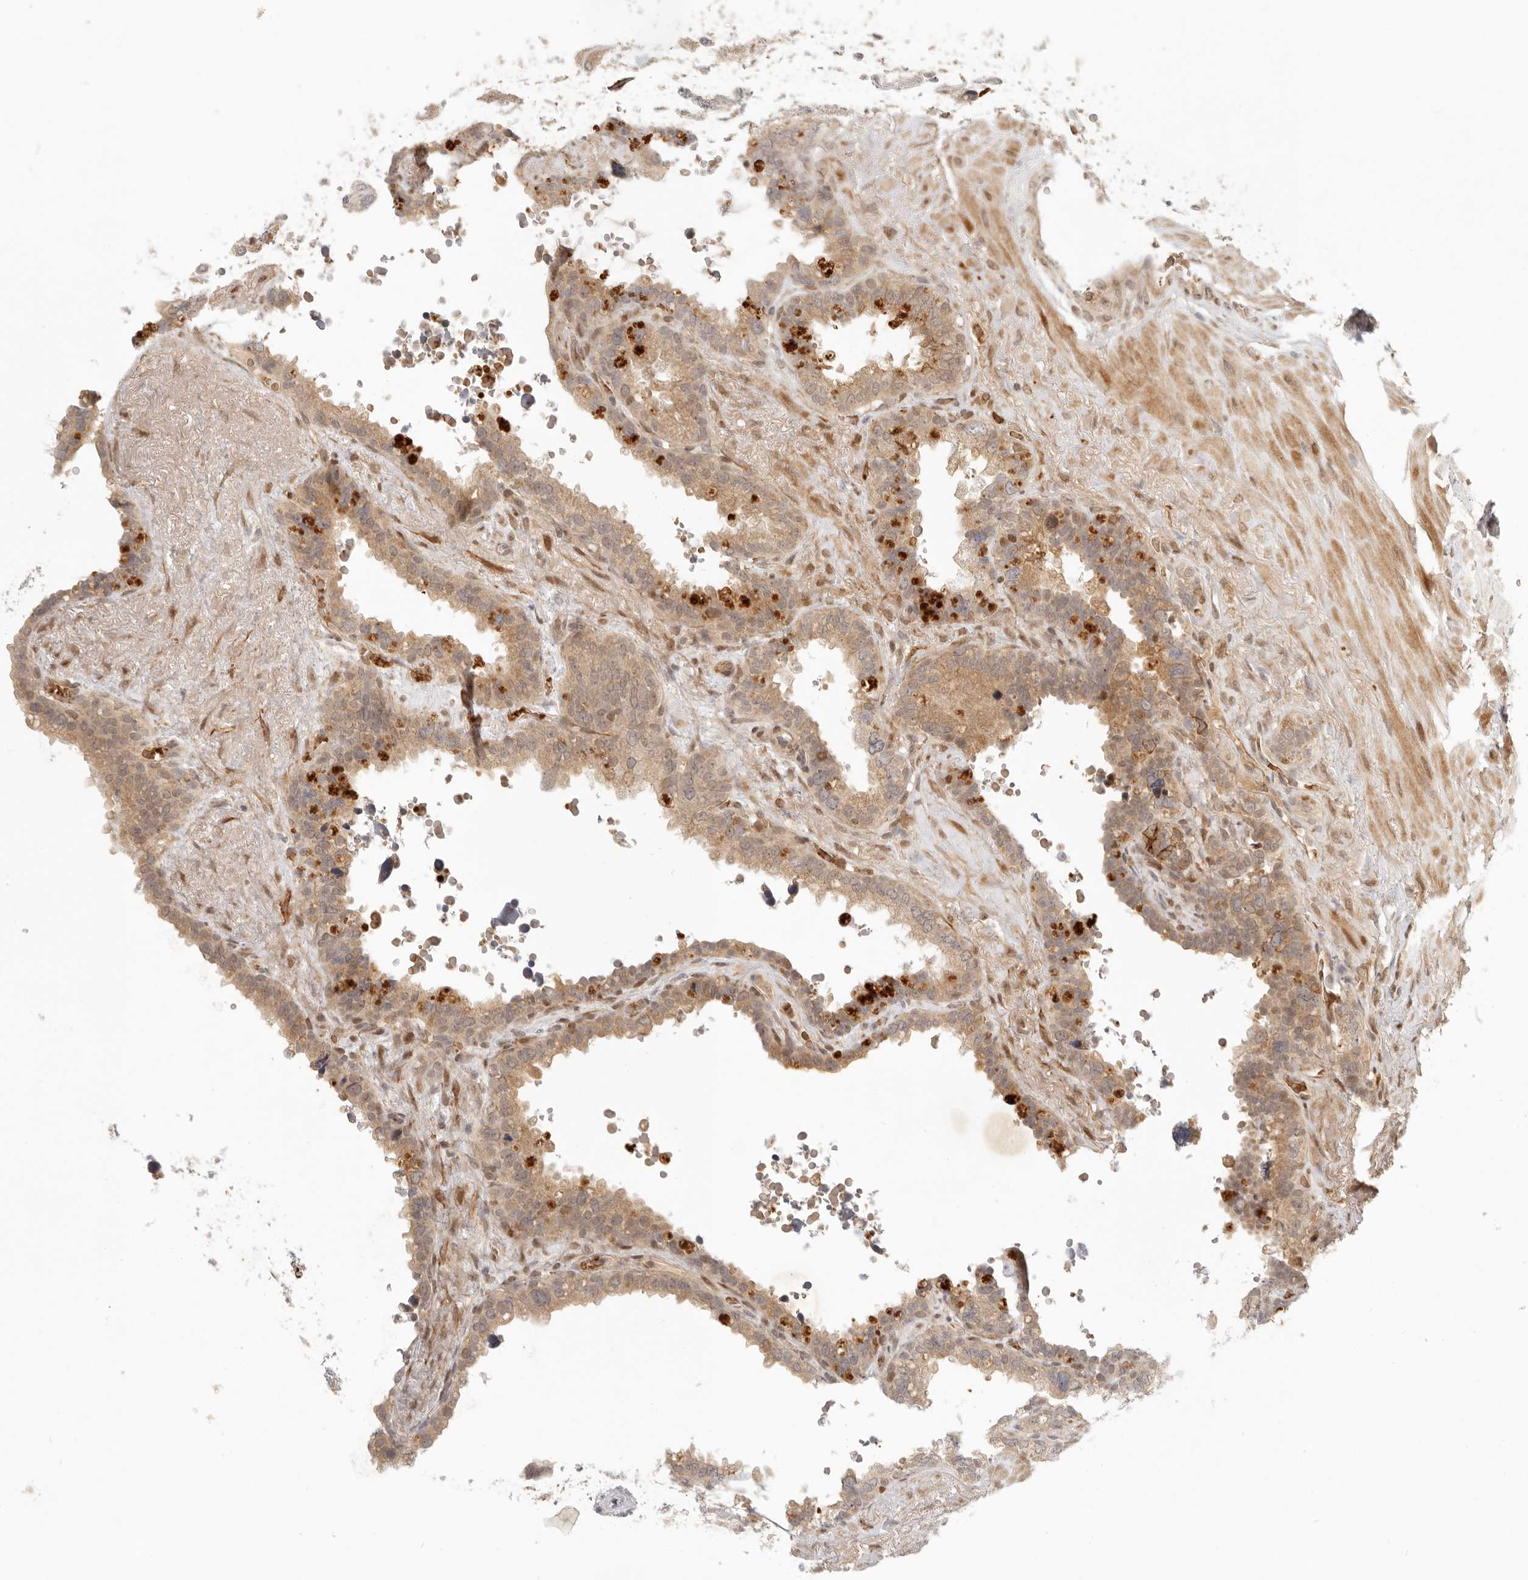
{"staining": {"intensity": "moderate", "quantity": "25%-75%", "location": "cytoplasmic/membranous"}, "tissue": "seminal vesicle", "cell_type": "Glandular cells", "image_type": "normal", "snomed": [{"axis": "morphology", "description": "Normal tissue, NOS"}, {"axis": "topography", "description": "Seminal veicle"}], "caption": "A photomicrograph of human seminal vesicle stained for a protein shows moderate cytoplasmic/membranous brown staining in glandular cells. (IHC, brightfield microscopy, high magnification).", "gene": "AHDC1", "patient": {"sex": "male", "age": 80}}